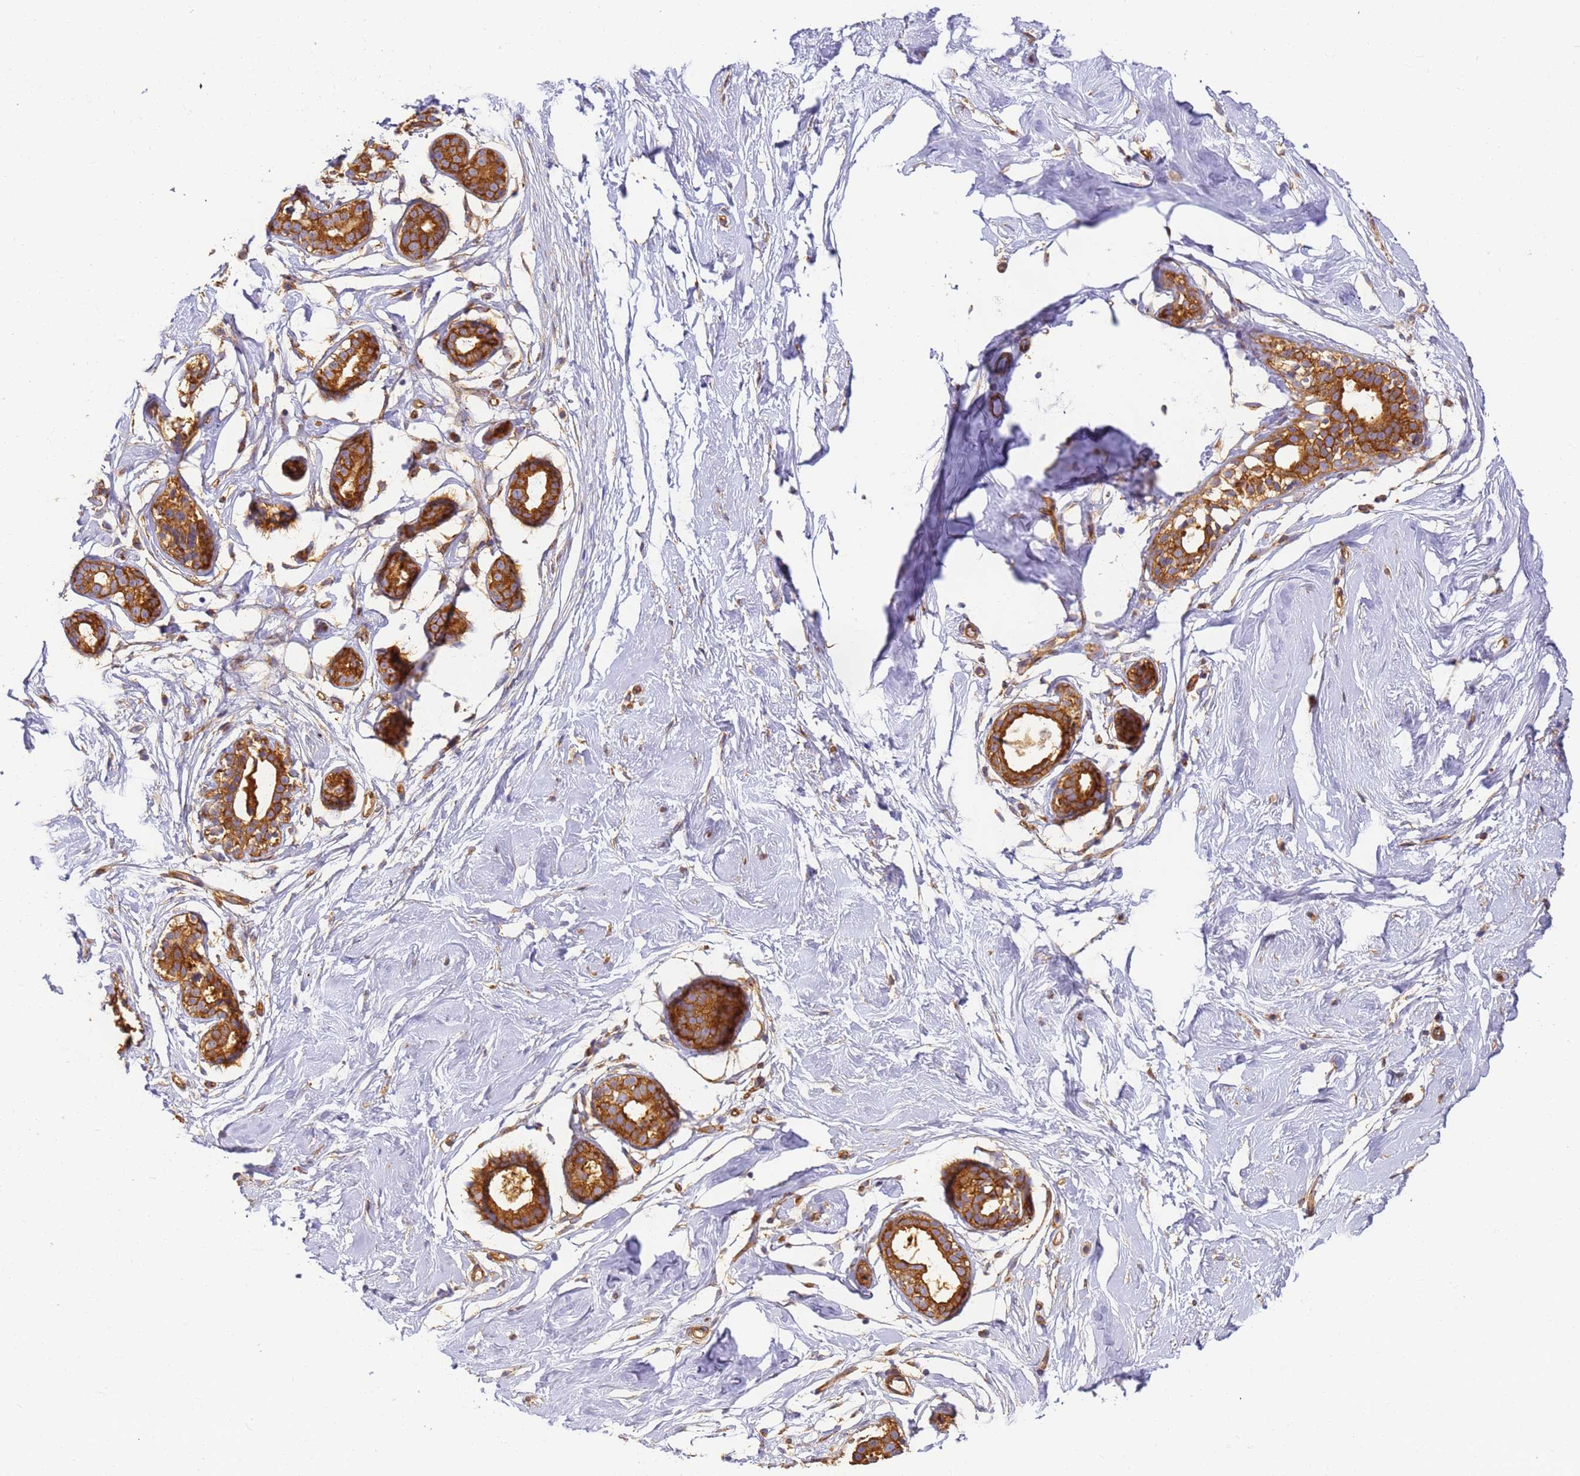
{"staining": {"intensity": "negative", "quantity": "none", "location": "none"}, "tissue": "breast", "cell_type": "Adipocytes", "image_type": "normal", "snomed": [{"axis": "morphology", "description": "Normal tissue, NOS"}, {"axis": "morphology", "description": "Adenoma, NOS"}, {"axis": "topography", "description": "Breast"}], "caption": "Immunohistochemistry histopathology image of normal human breast stained for a protein (brown), which demonstrates no positivity in adipocytes.", "gene": "DYNC1I2", "patient": {"sex": "female", "age": 23}}